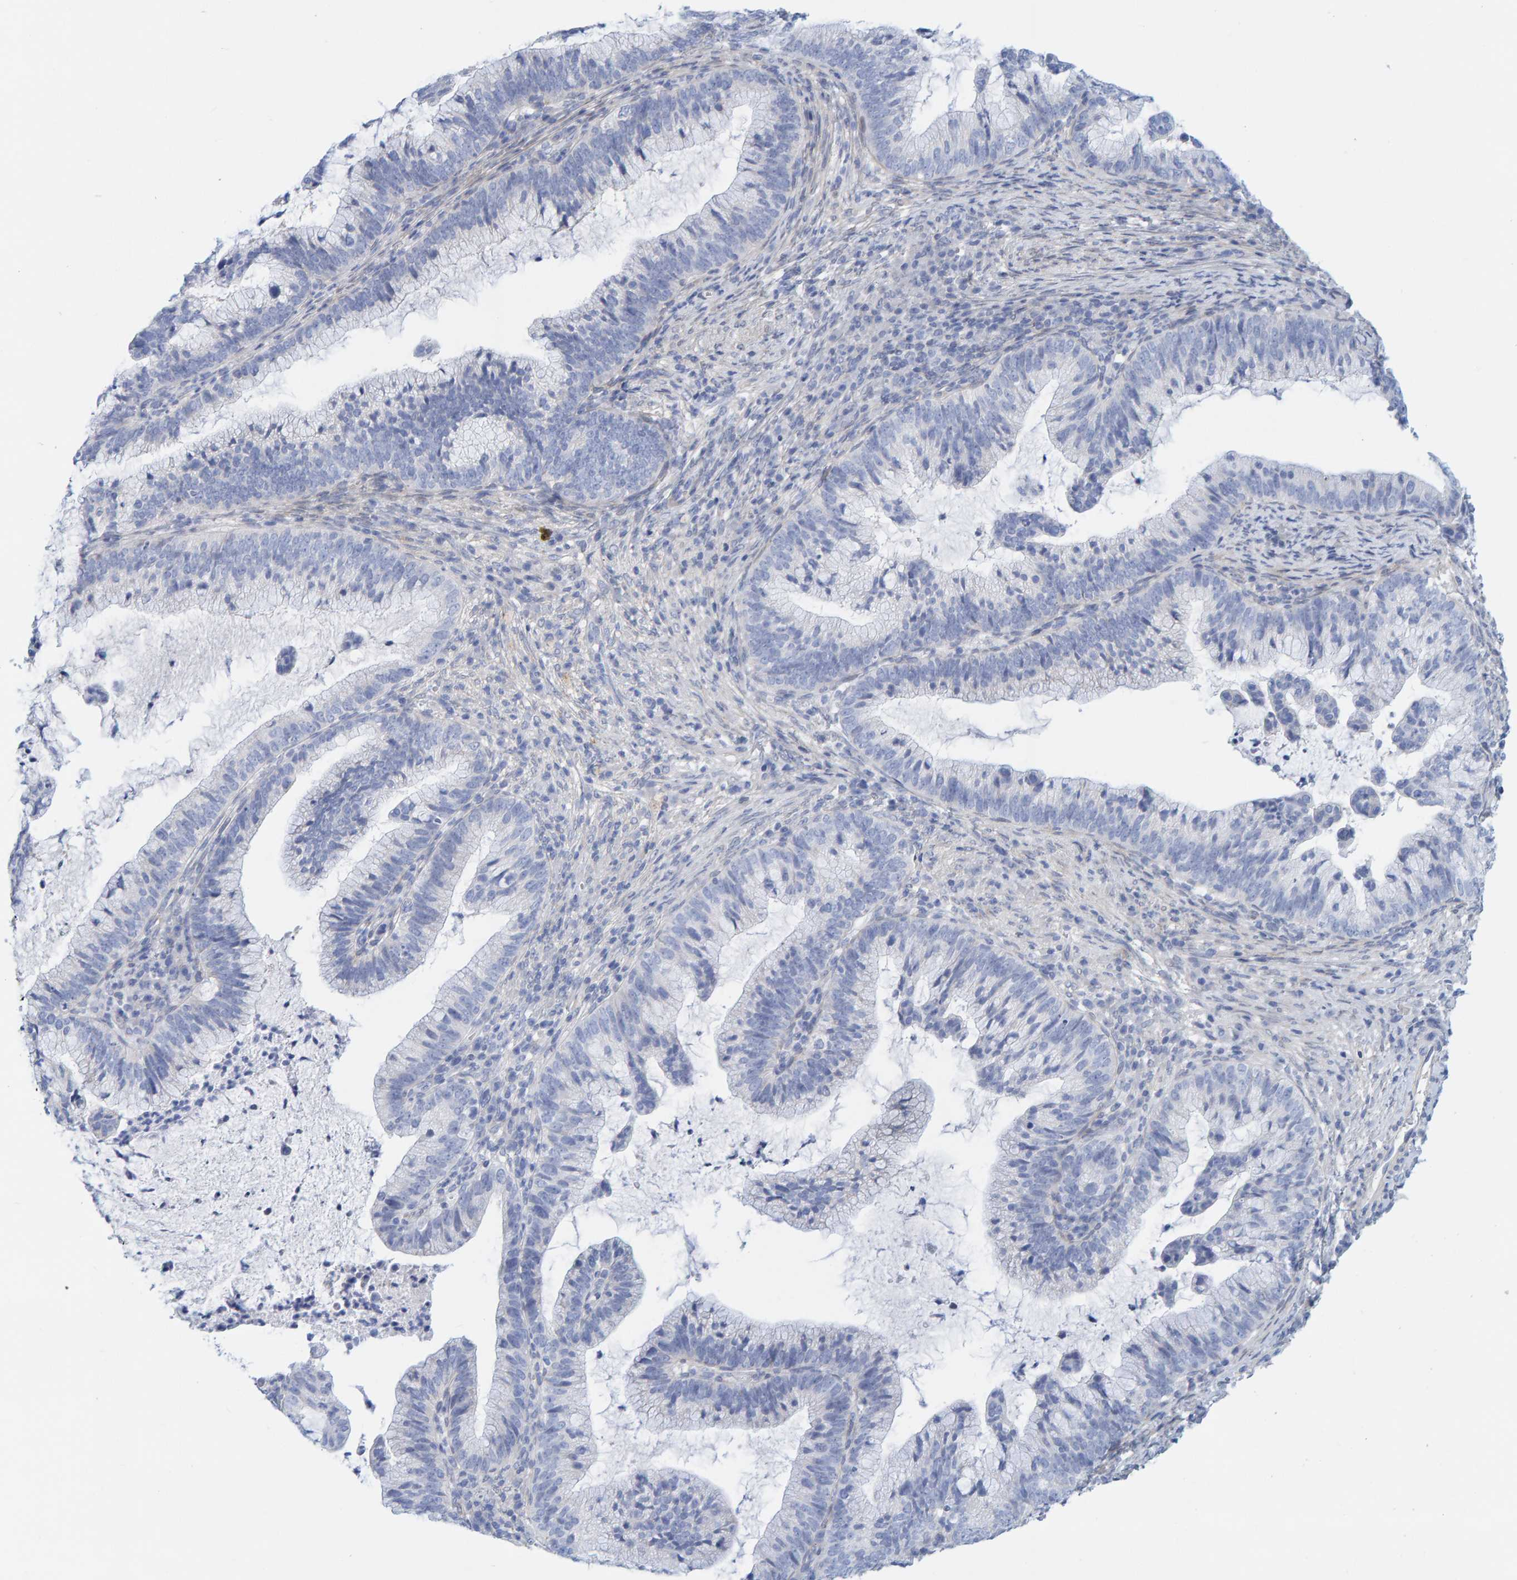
{"staining": {"intensity": "negative", "quantity": "none", "location": "none"}, "tissue": "cervical cancer", "cell_type": "Tumor cells", "image_type": "cancer", "snomed": [{"axis": "morphology", "description": "Adenocarcinoma, NOS"}, {"axis": "topography", "description": "Cervix"}], "caption": "Cervical cancer was stained to show a protein in brown. There is no significant expression in tumor cells.", "gene": "KLHL11", "patient": {"sex": "female", "age": 36}}